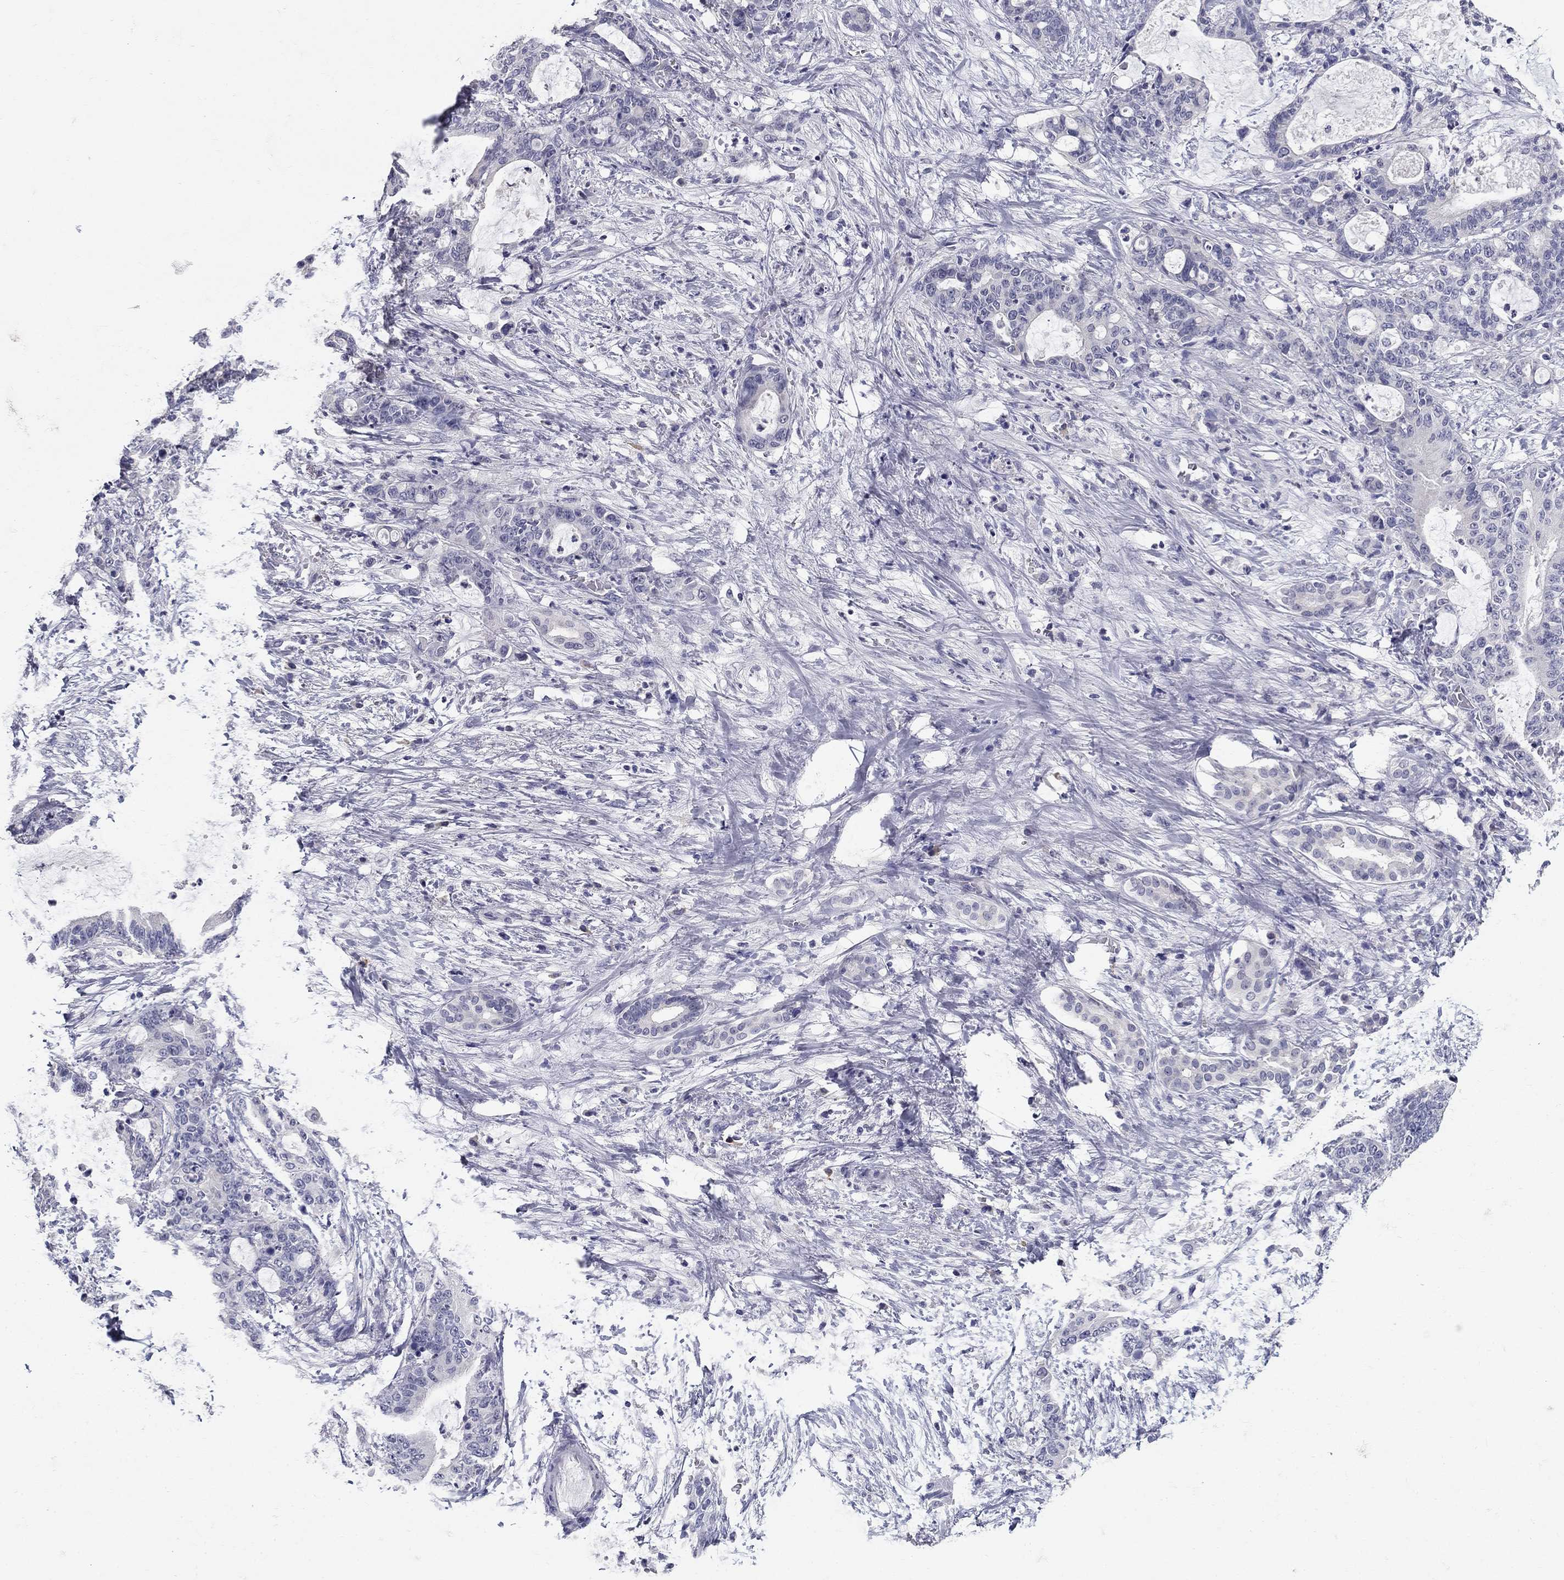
{"staining": {"intensity": "negative", "quantity": "none", "location": "none"}, "tissue": "liver cancer", "cell_type": "Tumor cells", "image_type": "cancer", "snomed": [{"axis": "morphology", "description": "Cholangiocarcinoma"}, {"axis": "topography", "description": "Liver"}], "caption": "This is a micrograph of immunohistochemistry staining of liver cancer, which shows no positivity in tumor cells.", "gene": "POMC", "patient": {"sex": "female", "age": 73}}